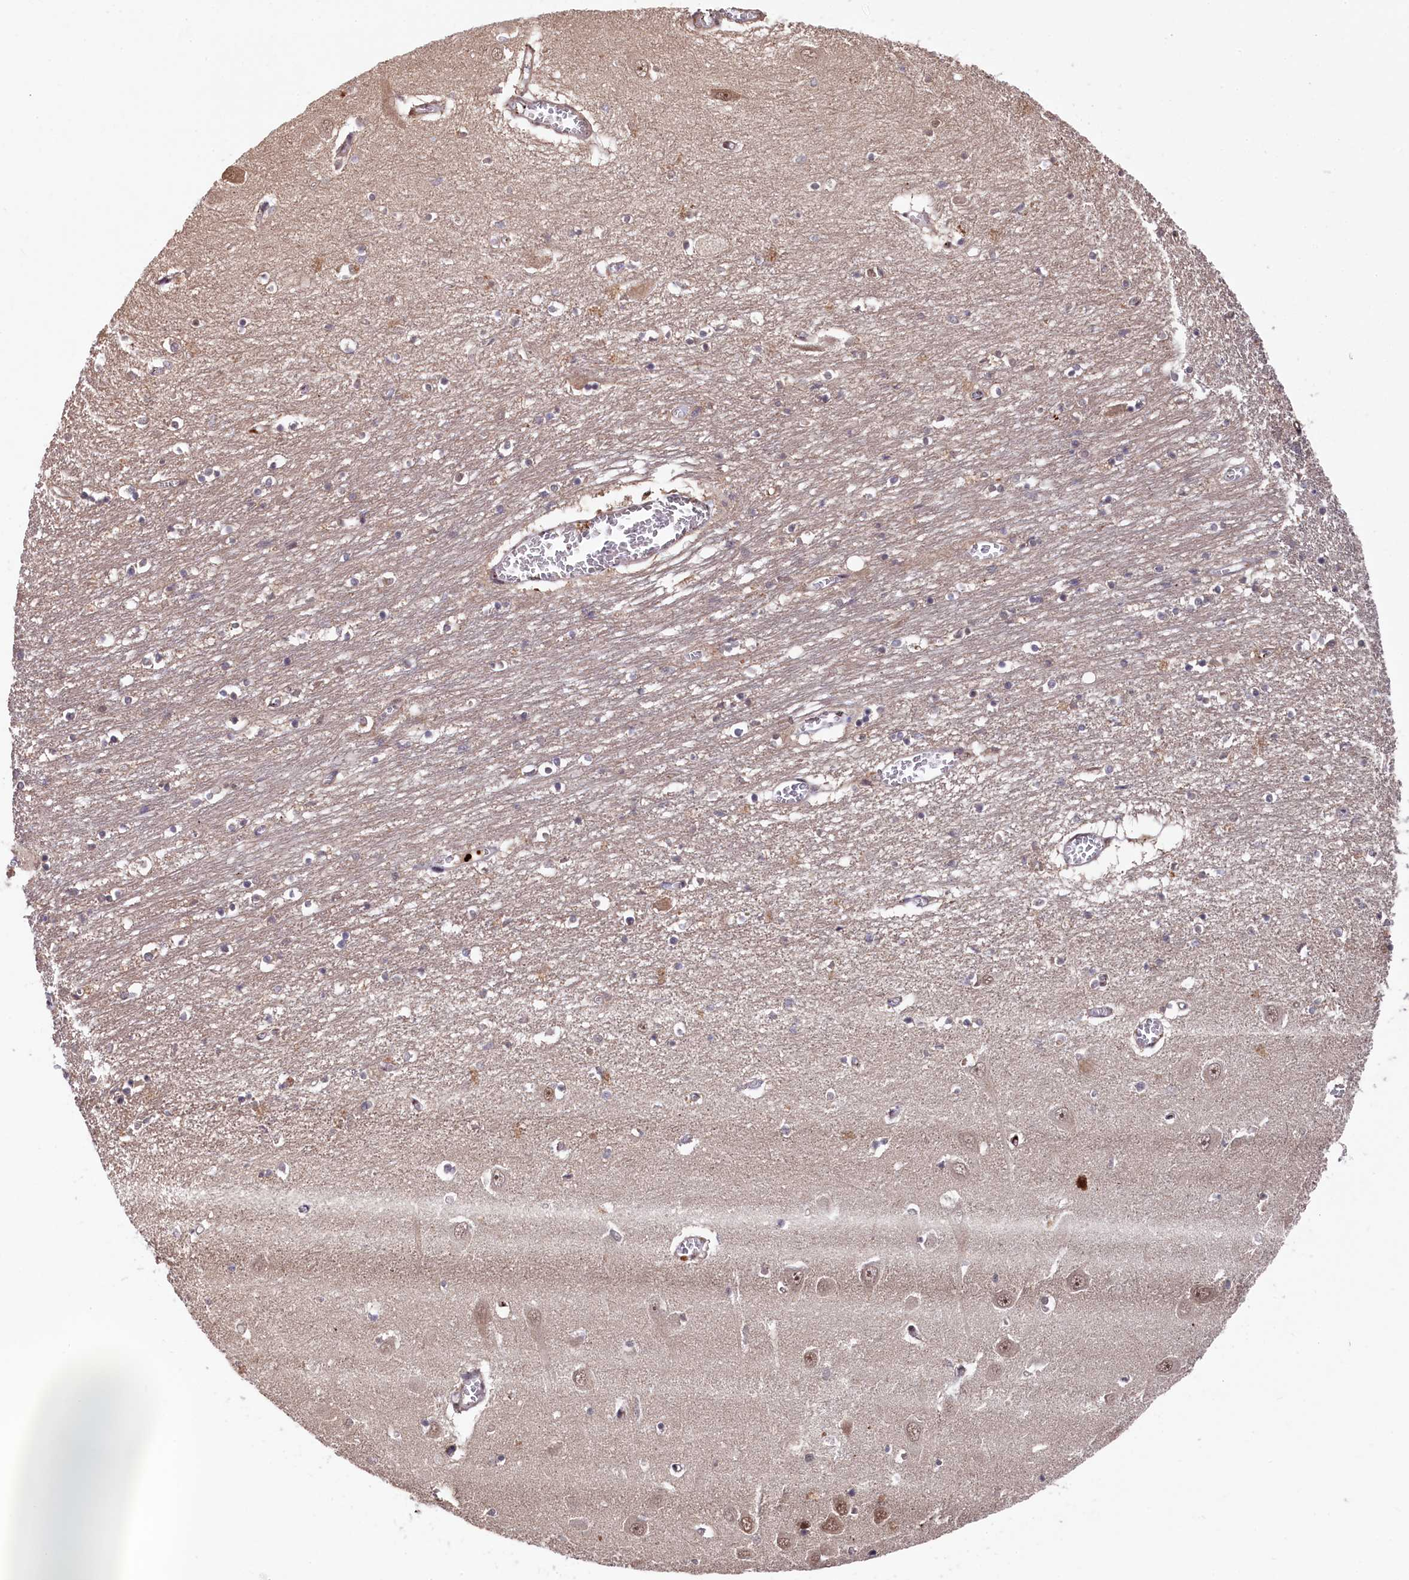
{"staining": {"intensity": "negative", "quantity": "none", "location": "none"}, "tissue": "hippocampus", "cell_type": "Glial cells", "image_type": "normal", "snomed": [{"axis": "morphology", "description": "Normal tissue, NOS"}, {"axis": "topography", "description": "Hippocampus"}], "caption": "A high-resolution micrograph shows immunohistochemistry (IHC) staining of benign hippocampus, which shows no significant positivity in glial cells.", "gene": "CLPX", "patient": {"sex": "male", "age": 70}}